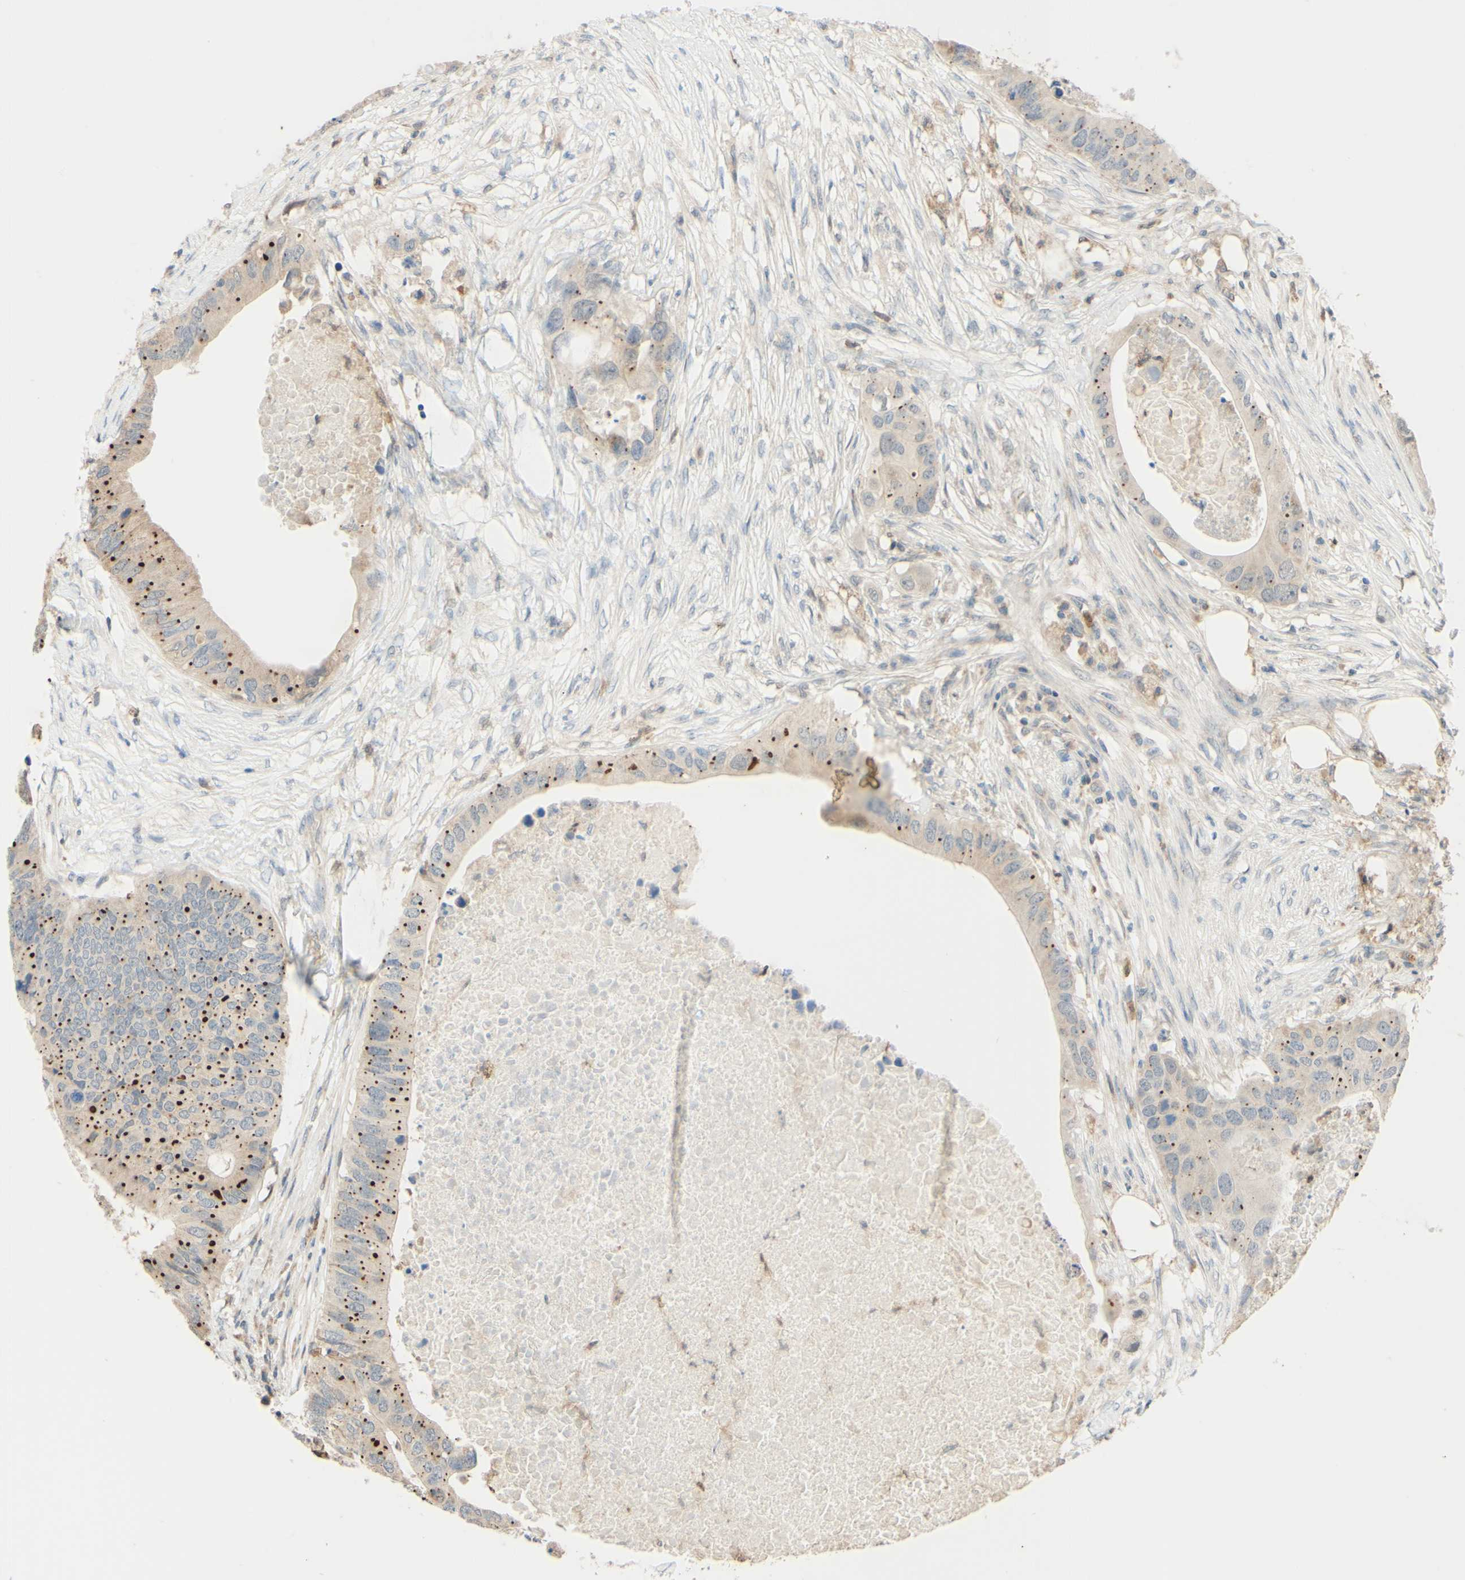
{"staining": {"intensity": "weak", "quantity": ">75%", "location": "cytoplasmic/membranous"}, "tissue": "colorectal cancer", "cell_type": "Tumor cells", "image_type": "cancer", "snomed": [{"axis": "morphology", "description": "Adenocarcinoma, NOS"}, {"axis": "topography", "description": "Colon"}], "caption": "This is an image of IHC staining of colorectal cancer, which shows weak staining in the cytoplasmic/membranous of tumor cells.", "gene": "GATA1", "patient": {"sex": "male", "age": 71}}